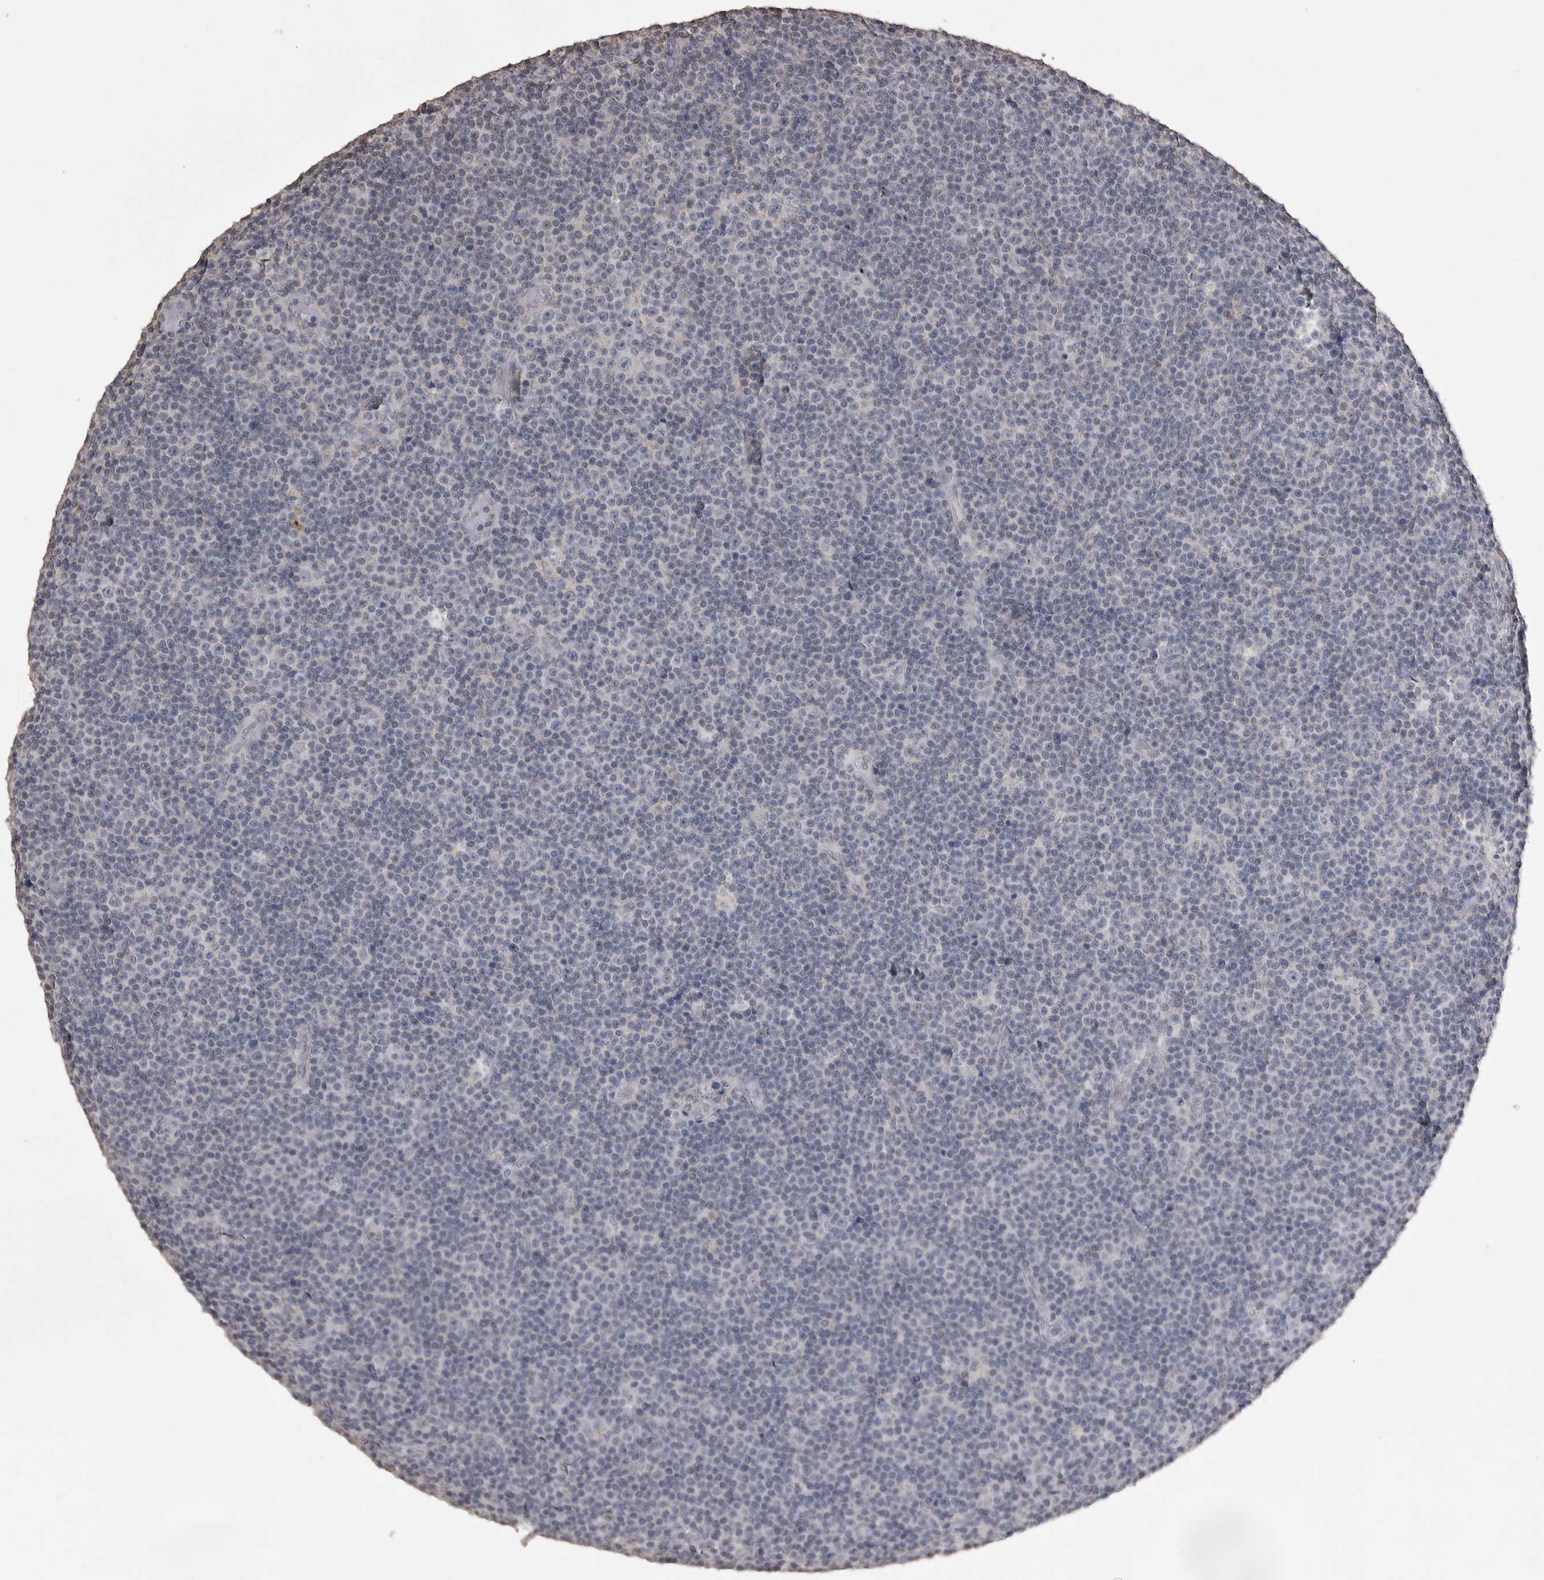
{"staining": {"intensity": "negative", "quantity": "none", "location": "none"}, "tissue": "lymphoma", "cell_type": "Tumor cells", "image_type": "cancer", "snomed": [{"axis": "morphology", "description": "Malignant lymphoma, non-Hodgkin's type, Low grade"}, {"axis": "topography", "description": "Lymph node"}], "caption": "This is an immunohistochemistry image of human low-grade malignant lymphoma, non-Hodgkin's type. There is no positivity in tumor cells.", "gene": "MMP7", "patient": {"sex": "female", "age": 67}}